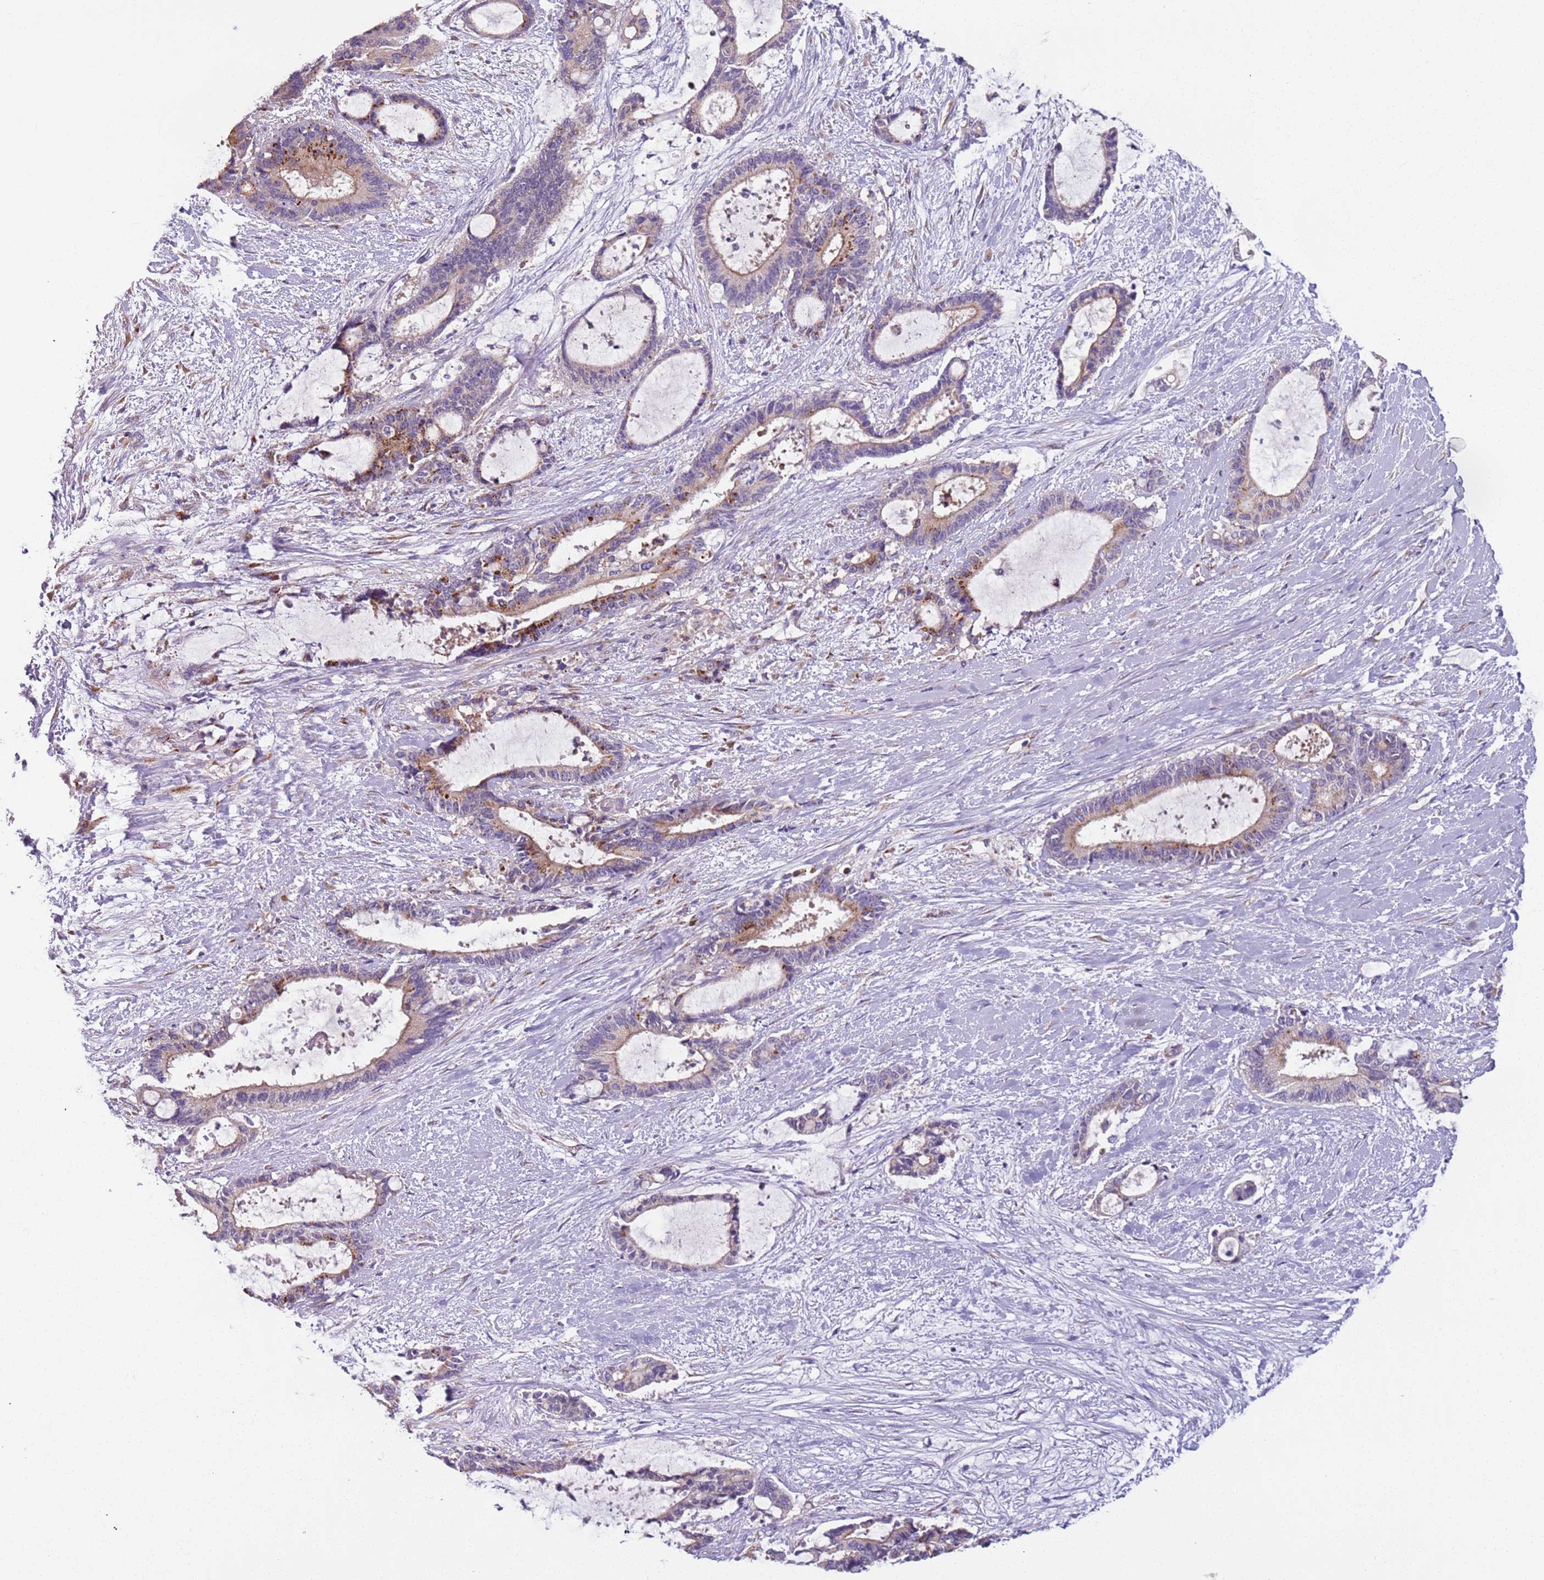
{"staining": {"intensity": "strong", "quantity": "25%-75%", "location": "cytoplasmic/membranous"}, "tissue": "liver cancer", "cell_type": "Tumor cells", "image_type": "cancer", "snomed": [{"axis": "morphology", "description": "Normal tissue, NOS"}, {"axis": "morphology", "description": "Cholangiocarcinoma"}, {"axis": "topography", "description": "Liver"}, {"axis": "topography", "description": "Peripheral nerve tissue"}], "caption": "Immunohistochemical staining of human cholangiocarcinoma (liver) reveals high levels of strong cytoplasmic/membranous protein positivity in about 25%-75% of tumor cells.", "gene": "AKTIP", "patient": {"sex": "female", "age": 73}}